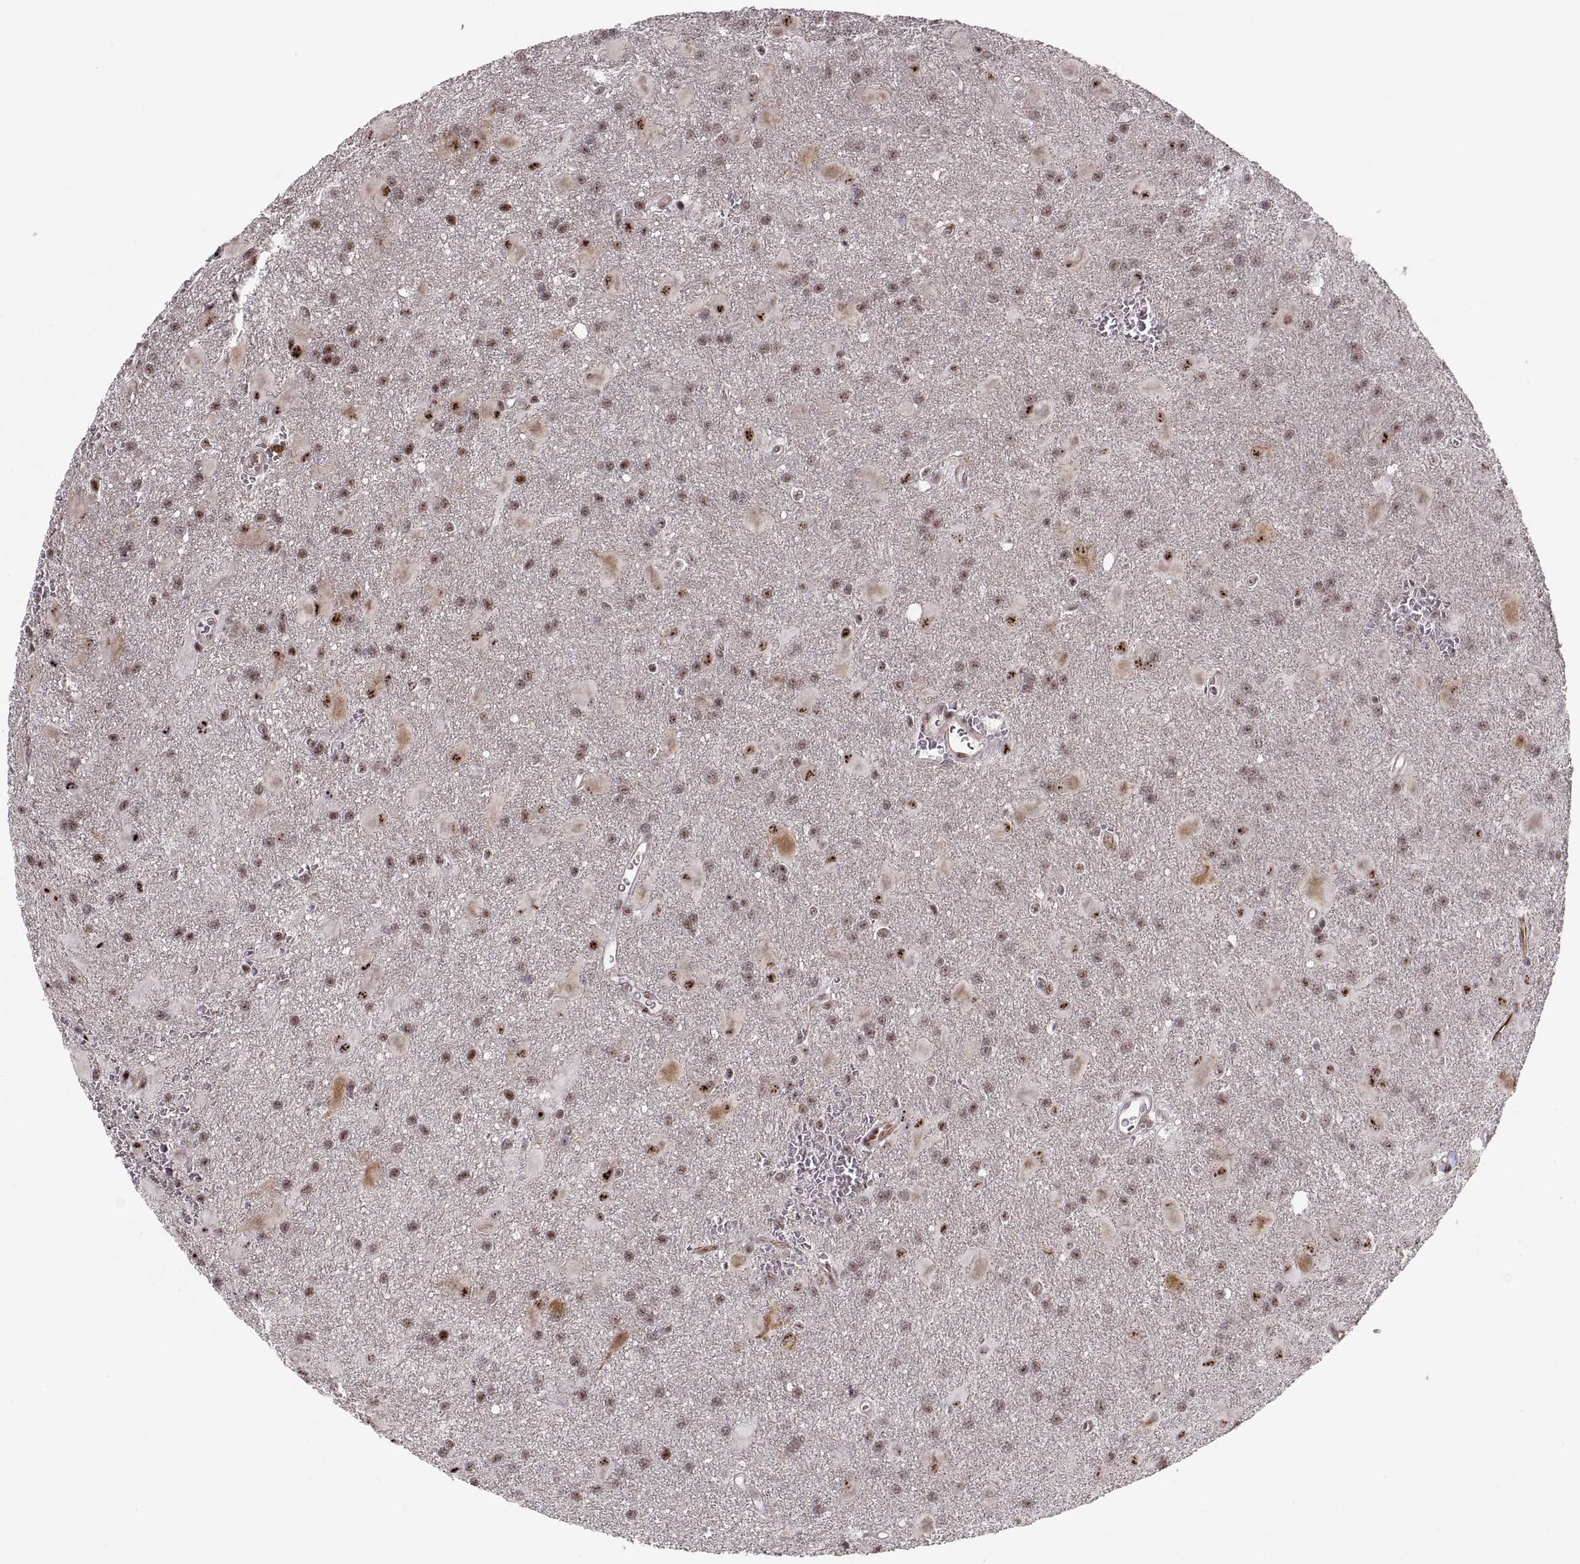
{"staining": {"intensity": "weak", "quantity": "25%-75%", "location": "nuclear"}, "tissue": "glioma", "cell_type": "Tumor cells", "image_type": "cancer", "snomed": [{"axis": "morphology", "description": "Glioma, malignant, Low grade"}, {"axis": "topography", "description": "Brain"}], "caption": "Malignant low-grade glioma stained with IHC reveals weak nuclear staining in about 25%-75% of tumor cells. The staining was performed using DAB (3,3'-diaminobenzidine) to visualize the protein expression in brown, while the nuclei were stained in blue with hematoxylin (Magnification: 20x).", "gene": "ZCCHC17", "patient": {"sex": "male", "age": 58}}